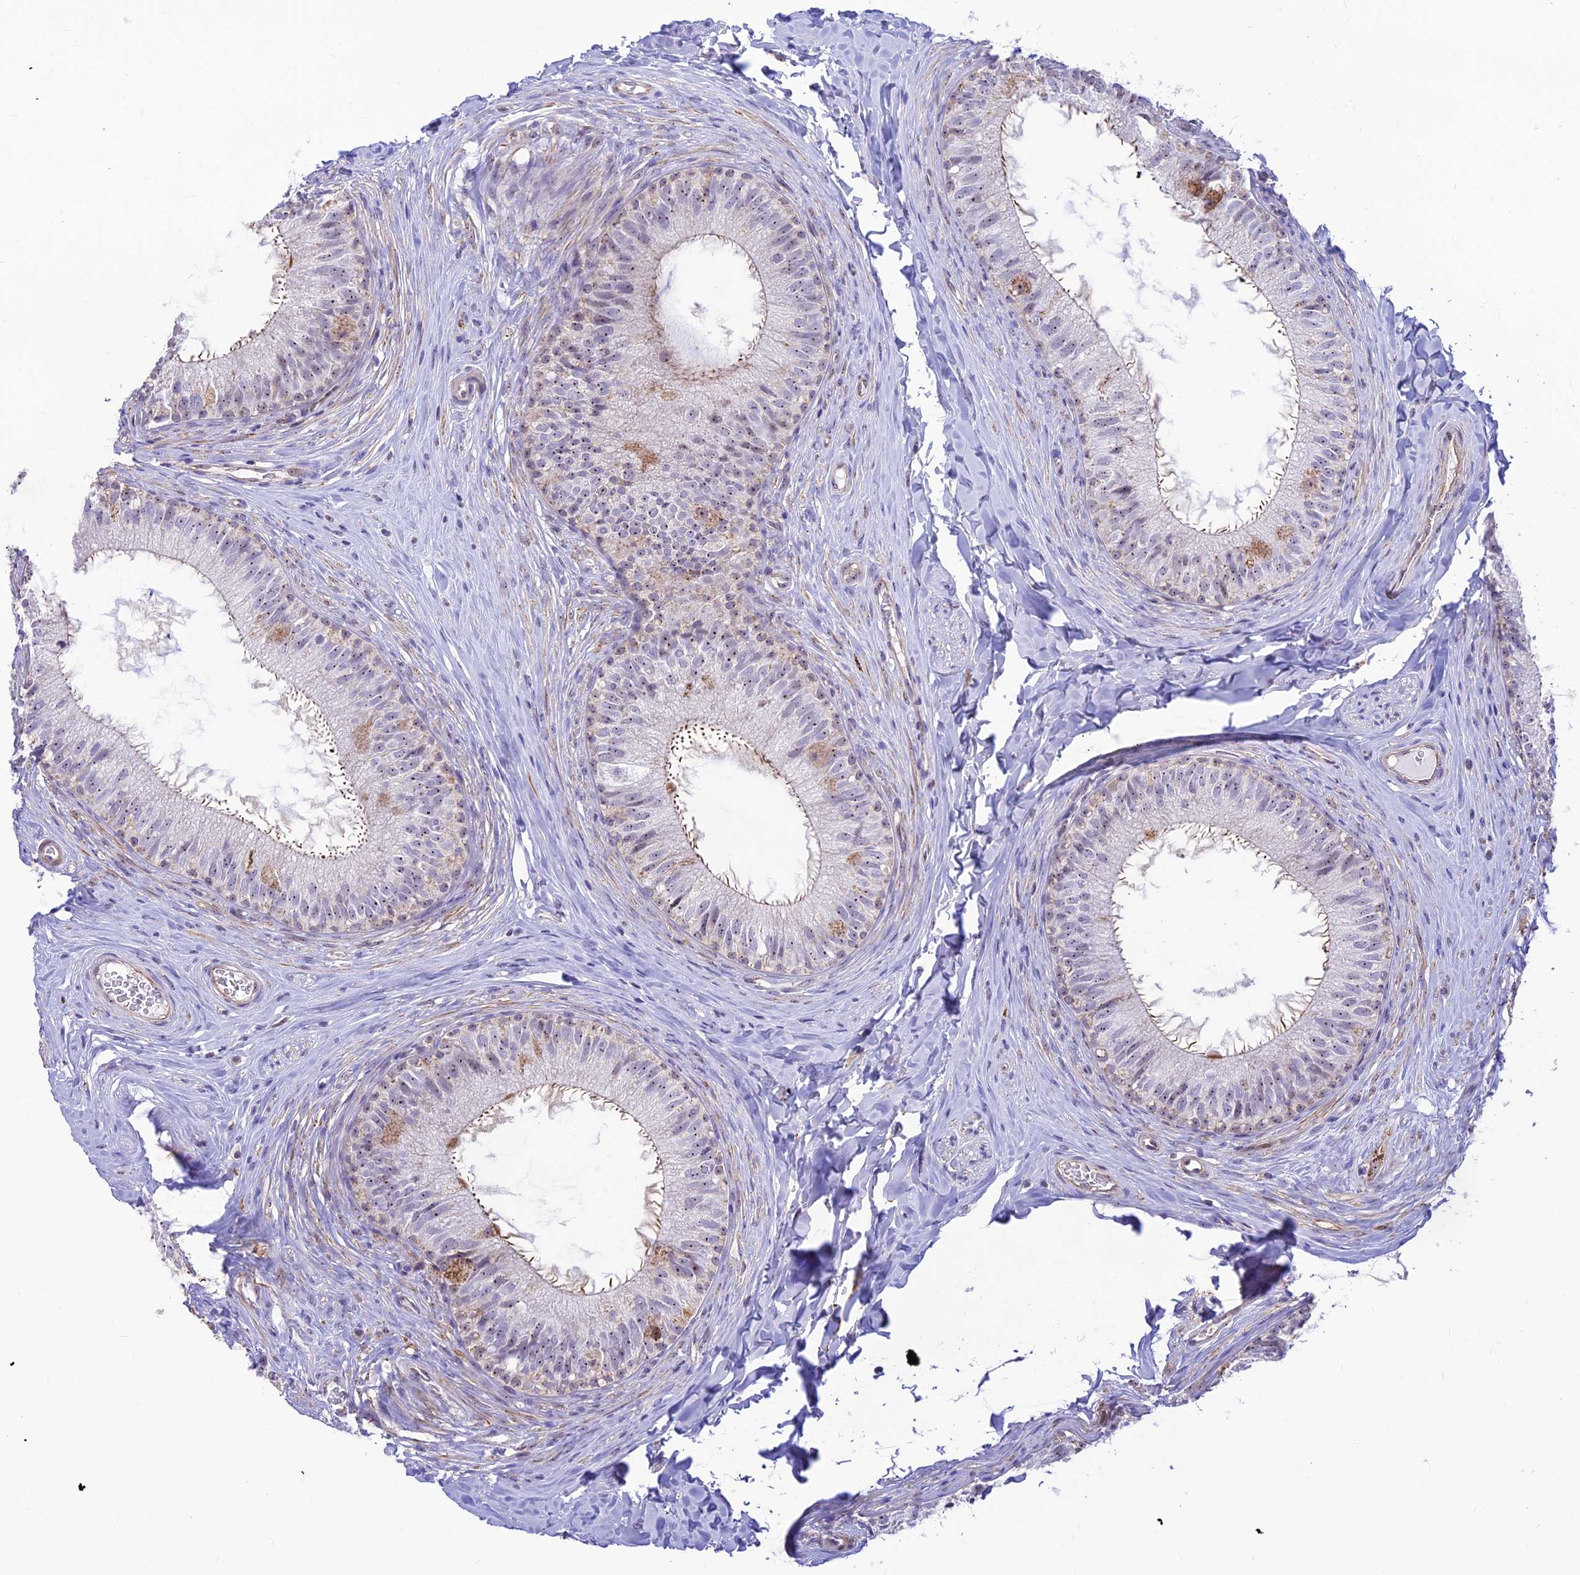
{"staining": {"intensity": "moderate", "quantity": "25%-75%", "location": "nuclear"}, "tissue": "epididymis", "cell_type": "Glandular cells", "image_type": "normal", "snomed": [{"axis": "morphology", "description": "Normal tissue, NOS"}, {"axis": "topography", "description": "Epididymis"}], "caption": "The image reveals staining of benign epididymis, revealing moderate nuclear protein positivity (brown color) within glandular cells. (DAB IHC, brown staining for protein, blue staining for nuclei).", "gene": "POLR1G", "patient": {"sex": "male", "age": 34}}